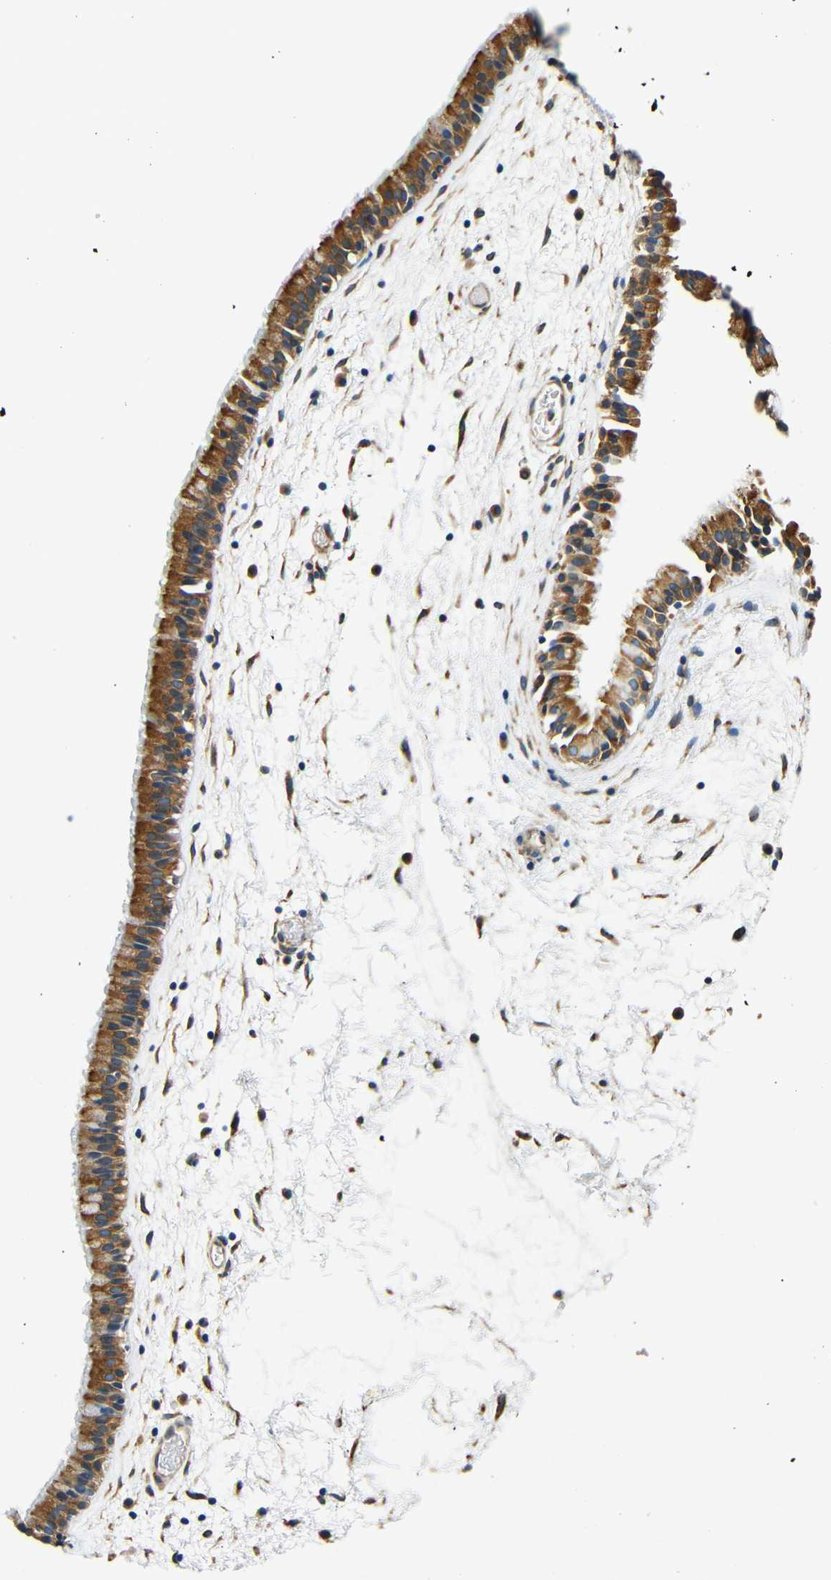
{"staining": {"intensity": "strong", "quantity": ">75%", "location": "cytoplasmic/membranous"}, "tissue": "nasopharynx", "cell_type": "Respiratory epithelial cells", "image_type": "normal", "snomed": [{"axis": "morphology", "description": "Normal tissue, NOS"}, {"axis": "morphology", "description": "Inflammation, NOS"}, {"axis": "topography", "description": "Nasopharynx"}], "caption": "Immunohistochemical staining of normal human nasopharynx reveals strong cytoplasmic/membranous protein staining in about >75% of respiratory epithelial cells.", "gene": "VAPB", "patient": {"sex": "male", "age": 48}}